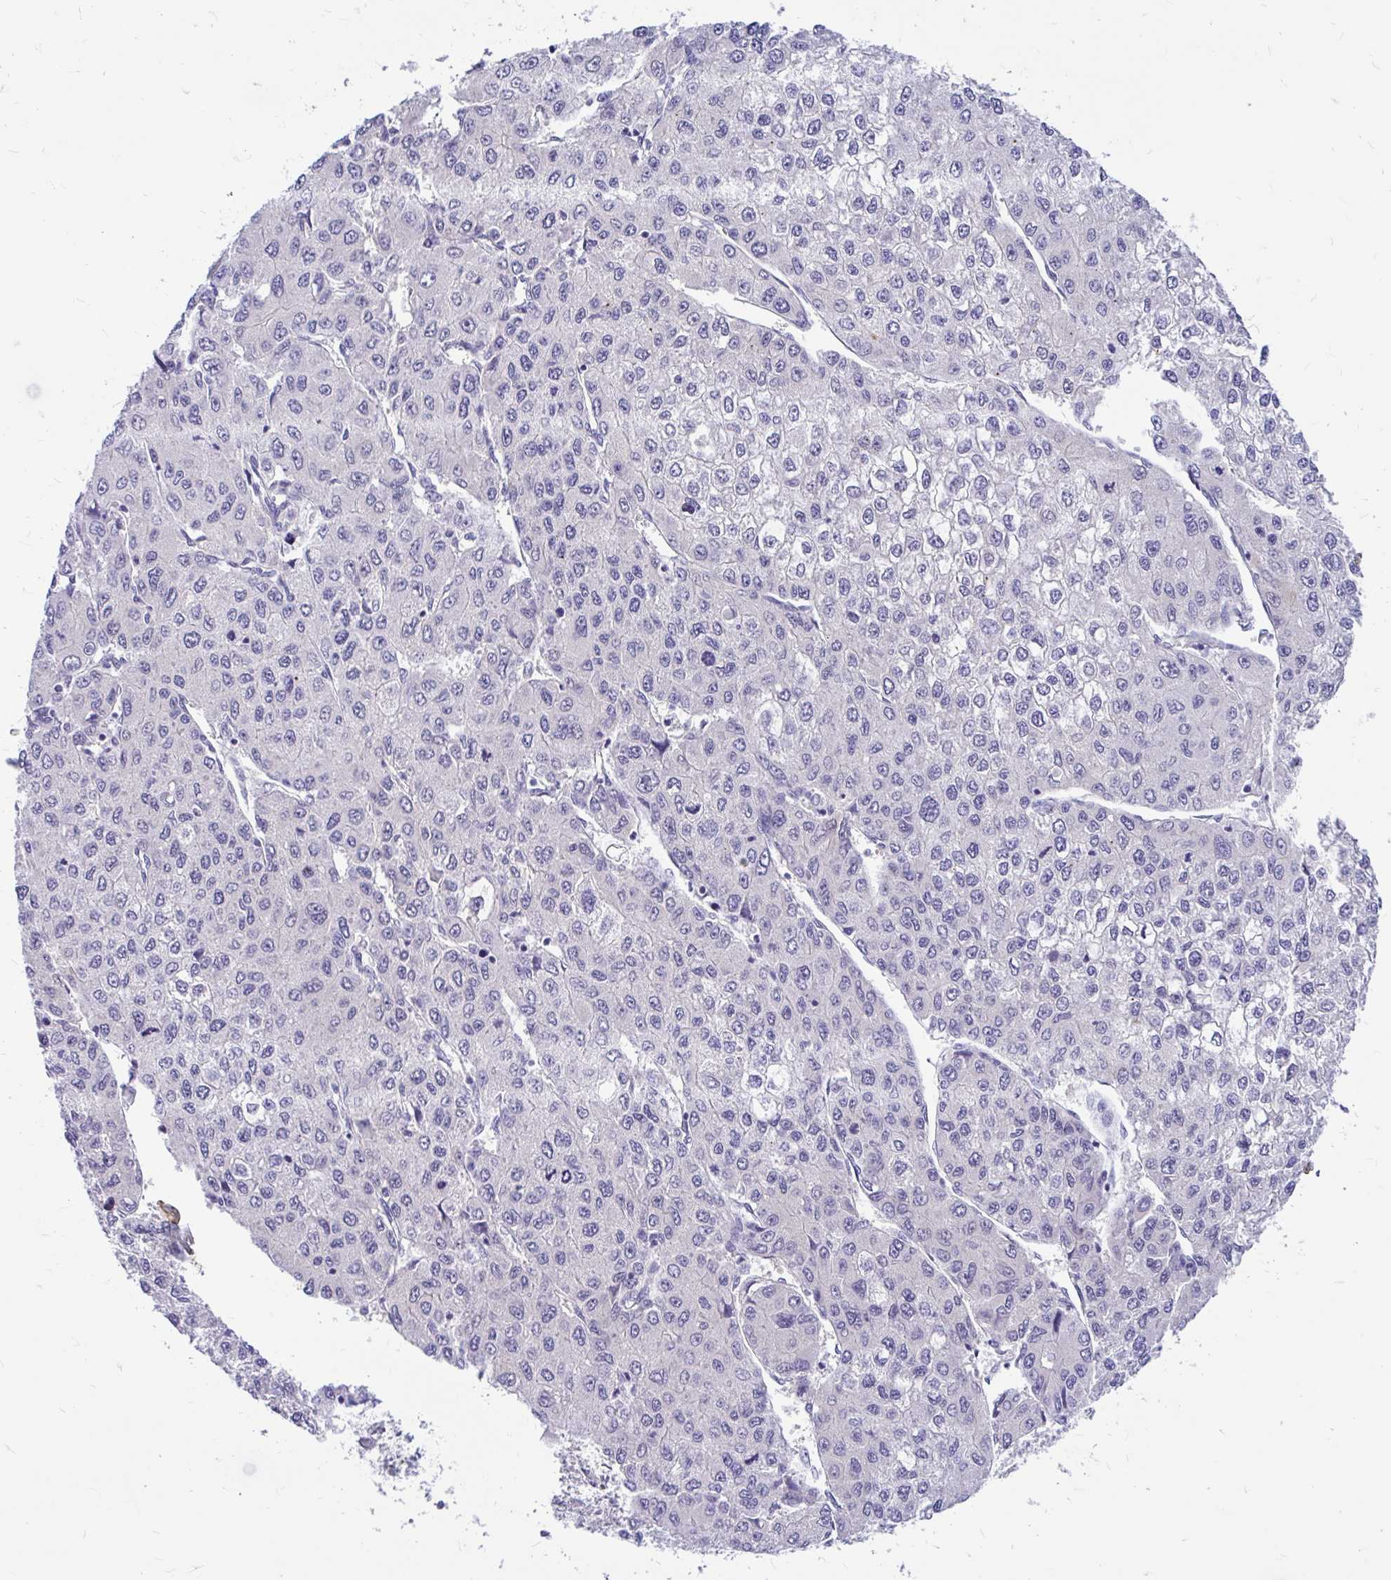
{"staining": {"intensity": "negative", "quantity": "none", "location": "none"}, "tissue": "liver cancer", "cell_type": "Tumor cells", "image_type": "cancer", "snomed": [{"axis": "morphology", "description": "Carcinoma, Hepatocellular, NOS"}, {"axis": "topography", "description": "Liver"}], "caption": "Immunohistochemistry image of neoplastic tissue: liver hepatocellular carcinoma stained with DAB (3,3'-diaminobenzidine) demonstrates no significant protein expression in tumor cells.", "gene": "MAP1LC3A", "patient": {"sex": "female", "age": 66}}